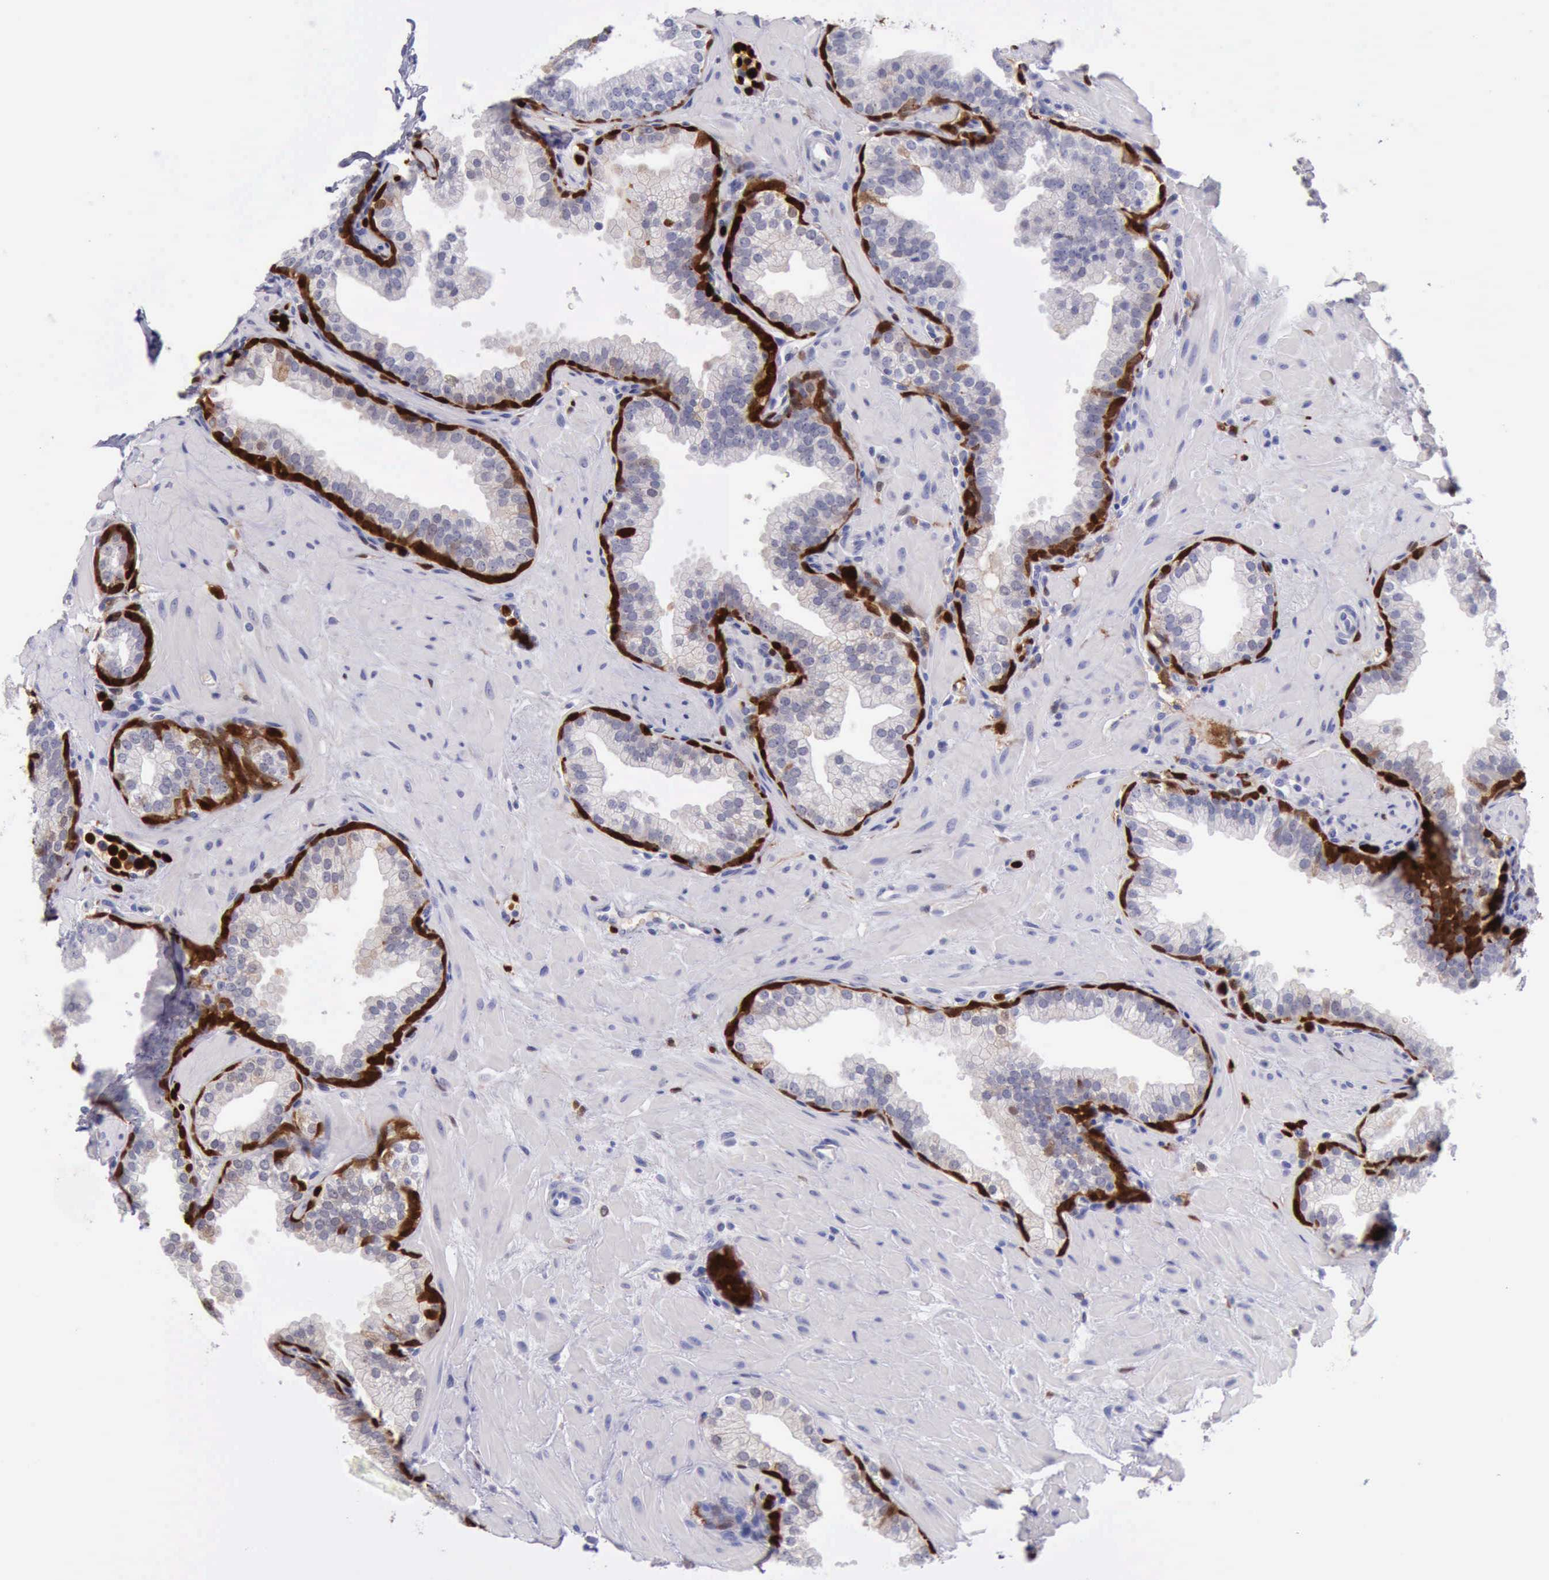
{"staining": {"intensity": "strong", "quantity": "25%-75%", "location": "cytoplasmic/membranous"}, "tissue": "prostate", "cell_type": "Glandular cells", "image_type": "normal", "snomed": [{"axis": "morphology", "description": "Normal tissue, NOS"}, {"axis": "topography", "description": "Prostate"}], "caption": "The image displays immunohistochemical staining of benign prostate. There is strong cytoplasmic/membranous expression is present in approximately 25%-75% of glandular cells. The staining is performed using DAB brown chromogen to label protein expression. The nuclei are counter-stained blue using hematoxylin.", "gene": "CSTA", "patient": {"sex": "male", "age": 60}}